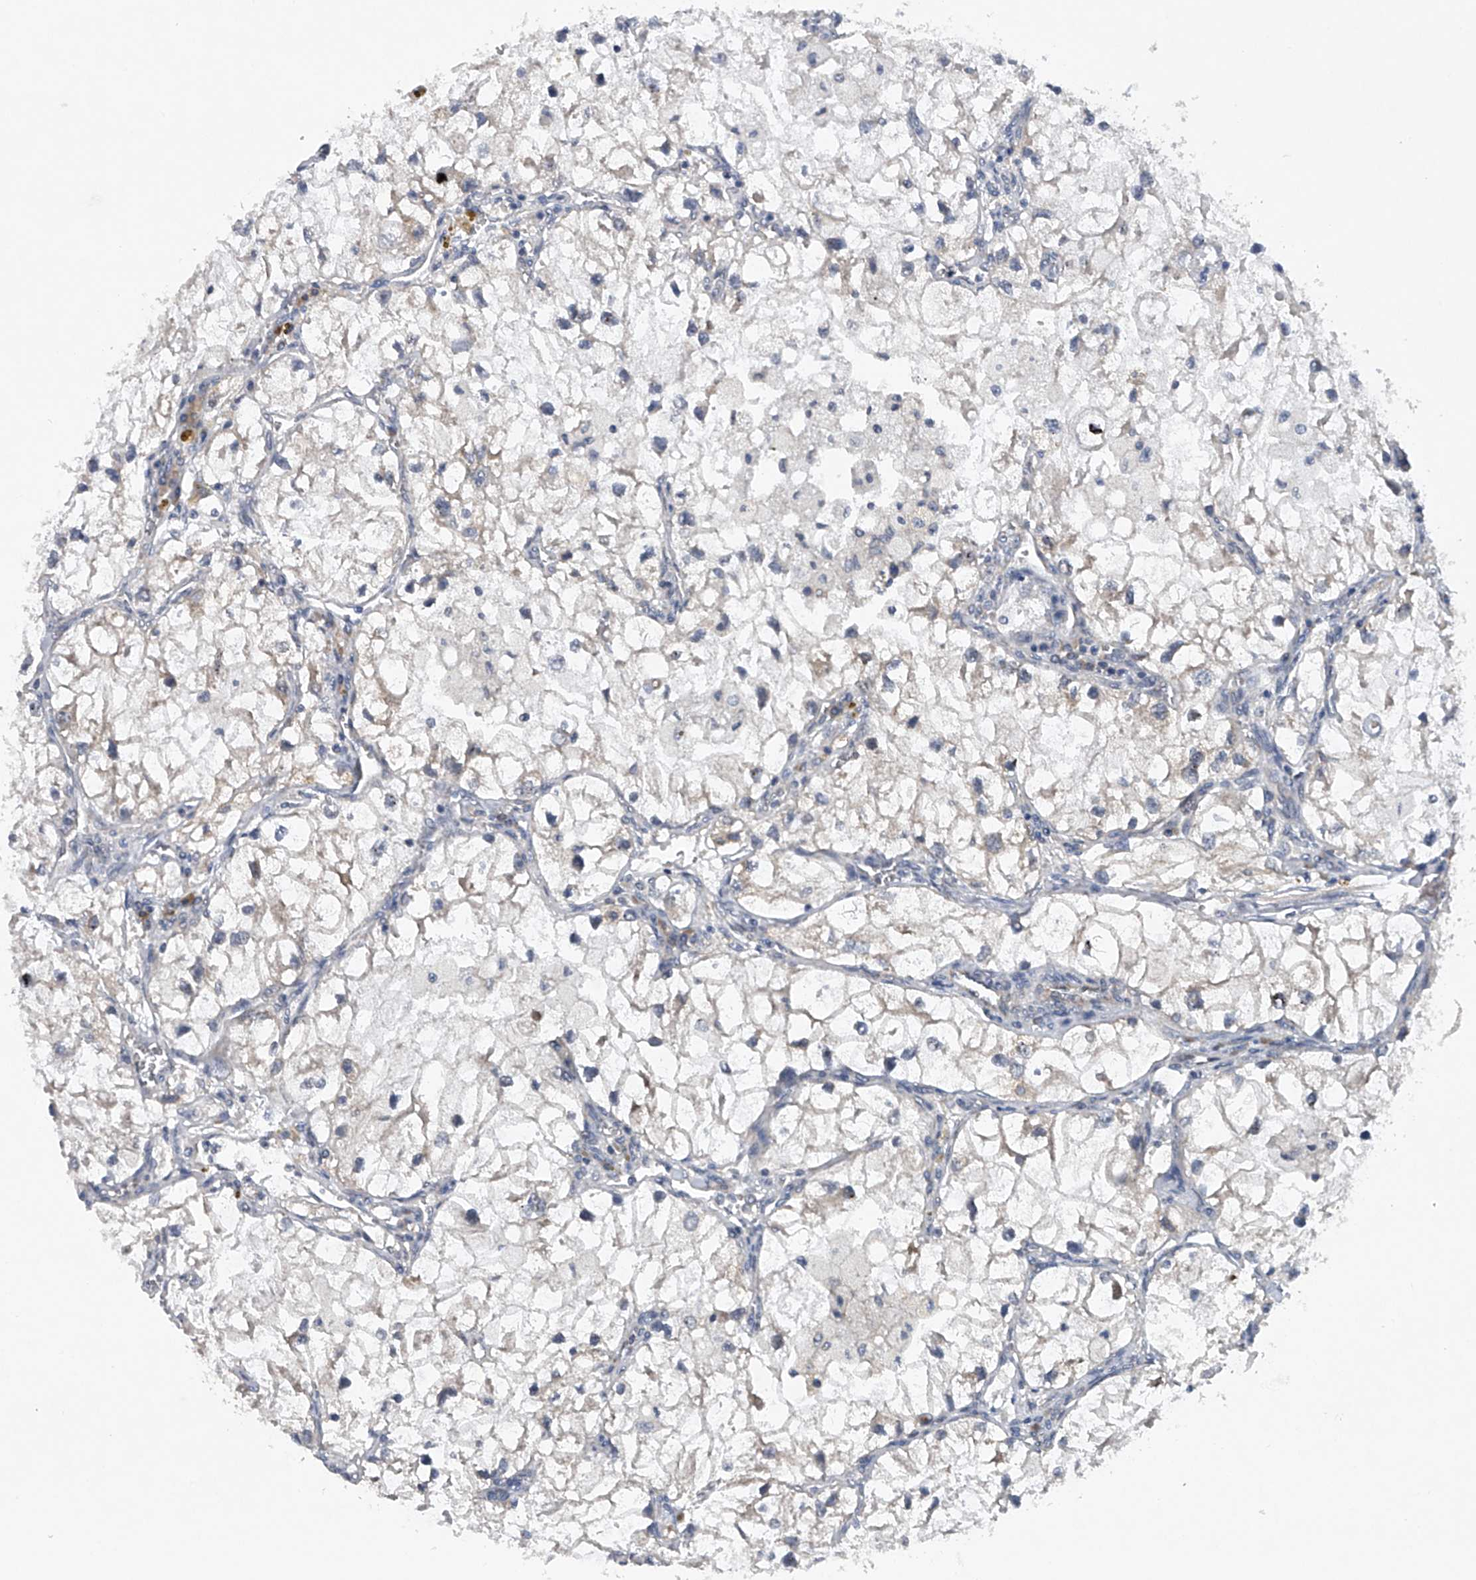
{"staining": {"intensity": "negative", "quantity": "none", "location": "none"}, "tissue": "renal cancer", "cell_type": "Tumor cells", "image_type": "cancer", "snomed": [{"axis": "morphology", "description": "Adenocarcinoma, NOS"}, {"axis": "topography", "description": "Kidney"}], "caption": "This histopathology image is of renal cancer (adenocarcinoma) stained with immunohistochemistry to label a protein in brown with the nuclei are counter-stained blue. There is no staining in tumor cells. (Brightfield microscopy of DAB IHC at high magnification).", "gene": "RNF5", "patient": {"sex": "female", "age": 70}}